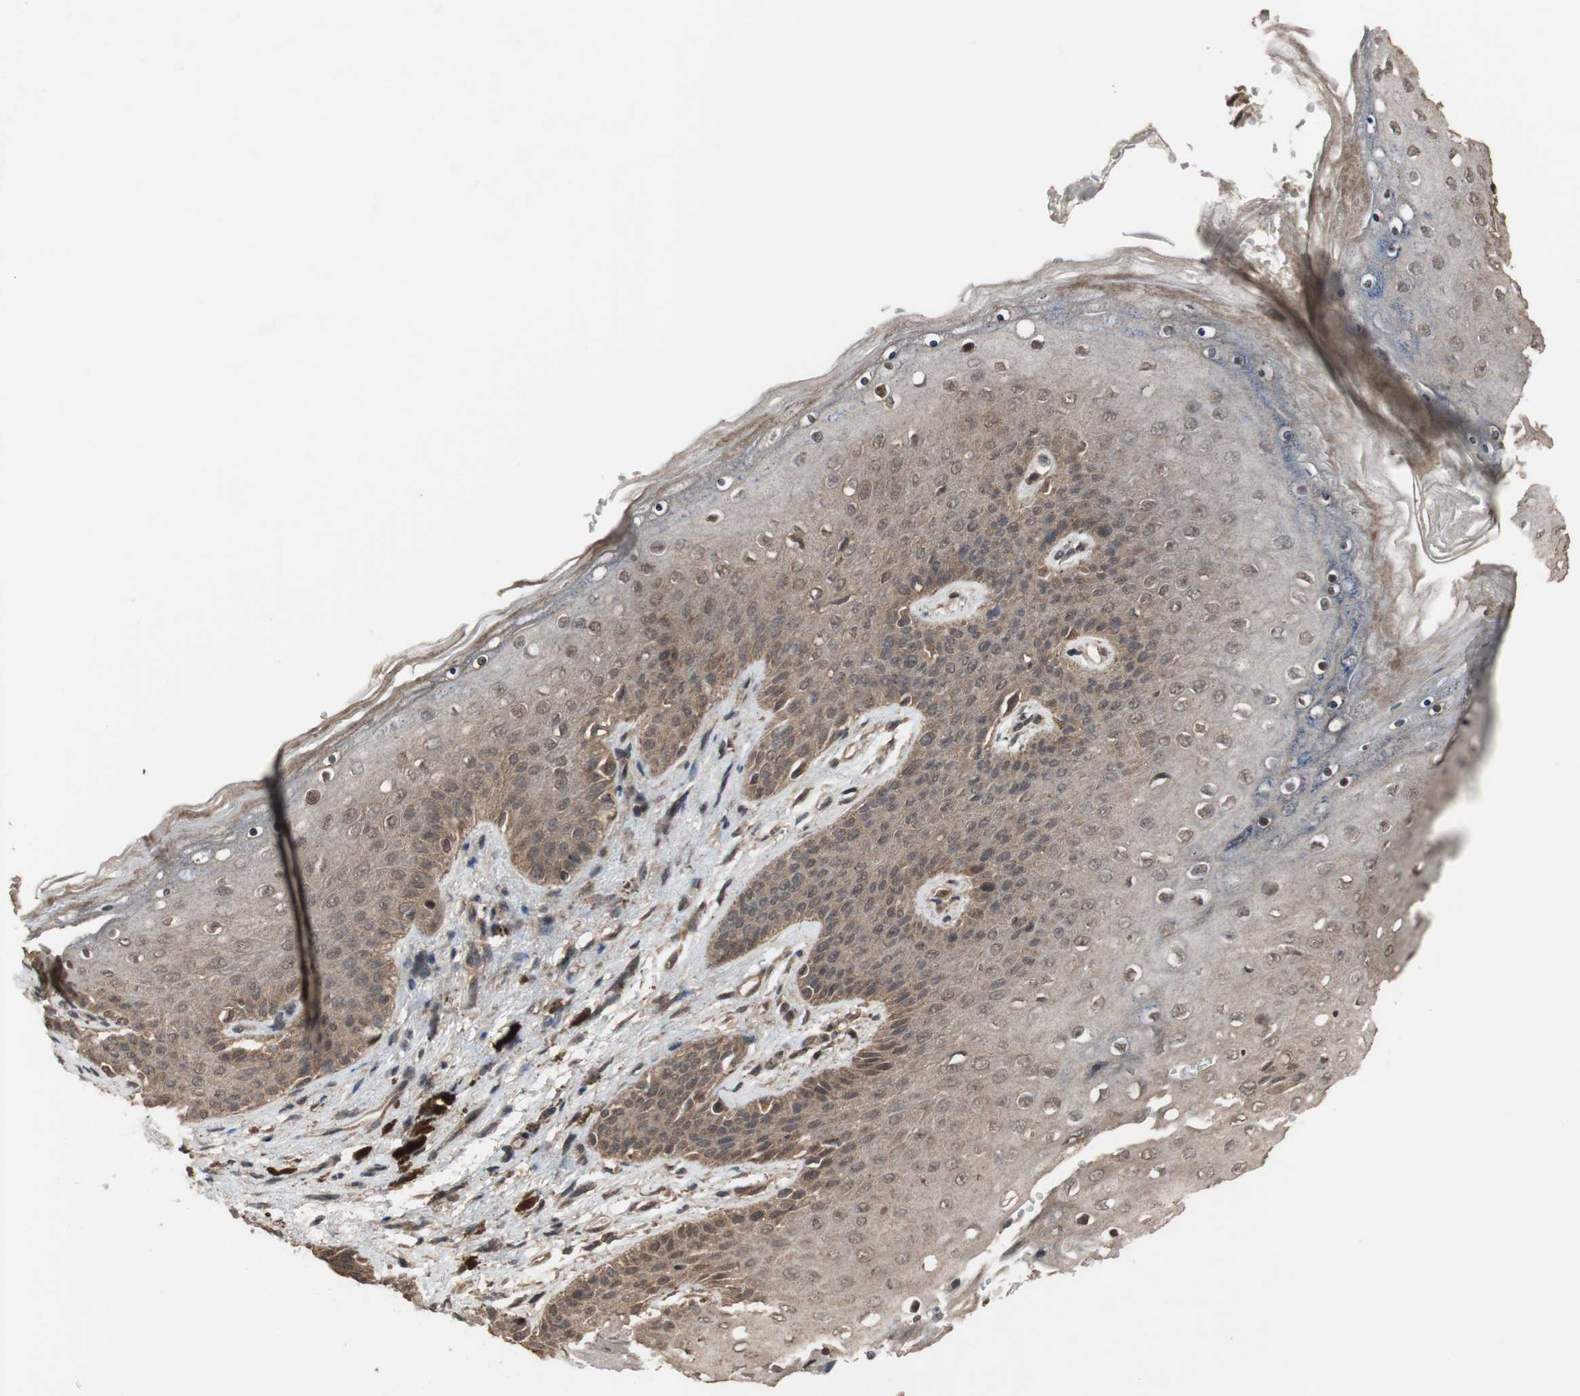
{"staining": {"intensity": "weak", "quantity": ">75%", "location": "cytoplasmic/membranous"}, "tissue": "skin", "cell_type": "Epidermal cells", "image_type": "normal", "snomed": [{"axis": "morphology", "description": "Normal tissue, NOS"}, {"axis": "topography", "description": "Anal"}], "caption": "Unremarkable skin shows weak cytoplasmic/membranous positivity in approximately >75% of epidermal cells, visualized by immunohistochemistry.", "gene": "KANSL1", "patient": {"sex": "female", "age": 46}}